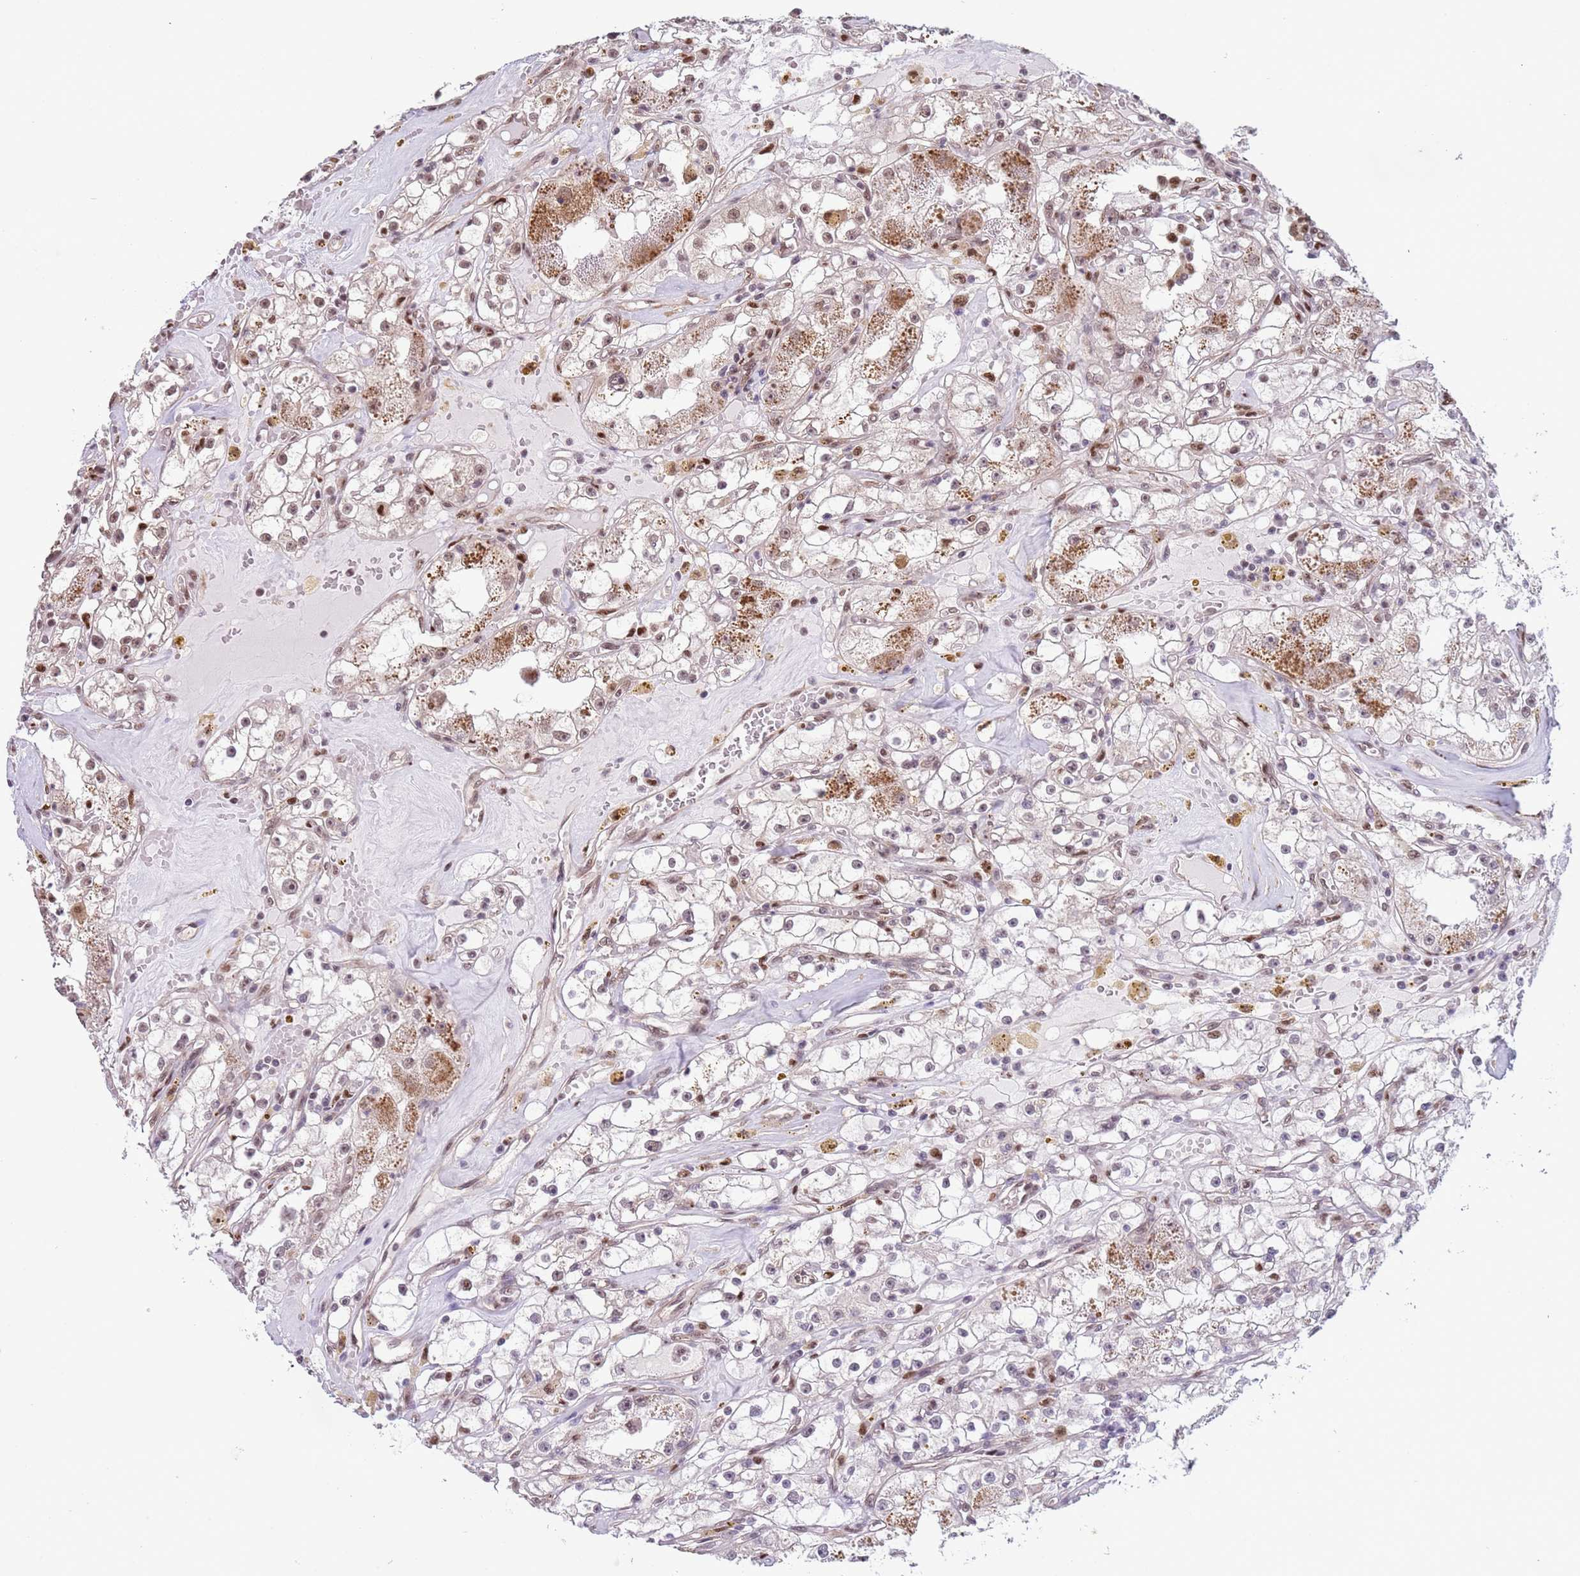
{"staining": {"intensity": "weak", "quantity": ">75%", "location": "nuclear"}, "tissue": "renal cancer", "cell_type": "Tumor cells", "image_type": "cancer", "snomed": [{"axis": "morphology", "description": "Adenocarcinoma, NOS"}, {"axis": "topography", "description": "Kidney"}], "caption": "Tumor cells reveal low levels of weak nuclear positivity in about >75% of cells in human renal cancer. (Brightfield microscopy of DAB IHC at high magnification).", "gene": "PRPF6", "patient": {"sex": "male", "age": 56}}